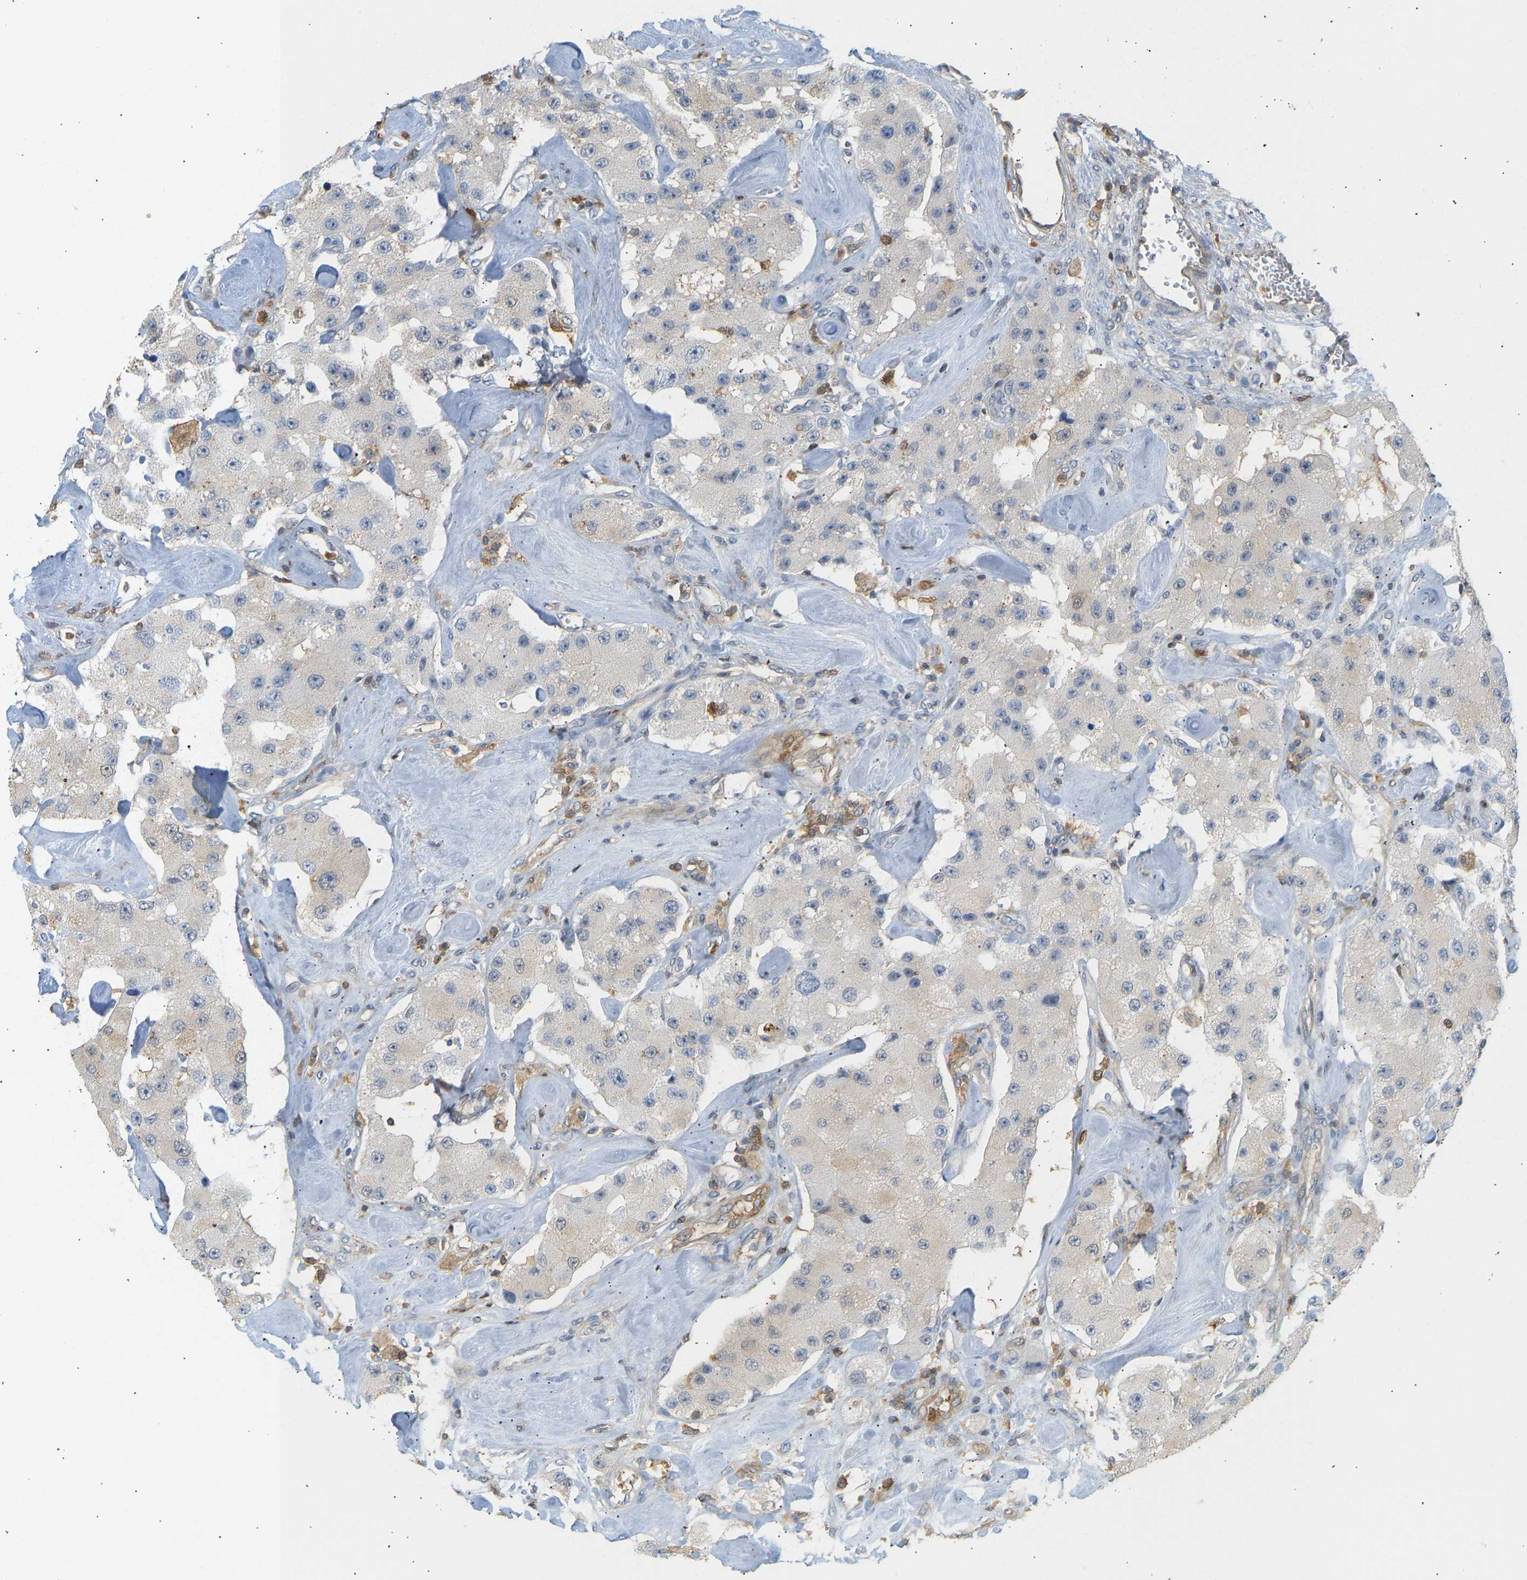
{"staining": {"intensity": "negative", "quantity": "none", "location": "none"}, "tissue": "carcinoid", "cell_type": "Tumor cells", "image_type": "cancer", "snomed": [{"axis": "morphology", "description": "Carcinoid, malignant, NOS"}, {"axis": "topography", "description": "Pancreas"}], "caption": "Histopathology image shows no protein positivity in tumor cells of carcinoid tissue.", "gene": "ENO1", "patient": {"sex": "male", "age": 41}}